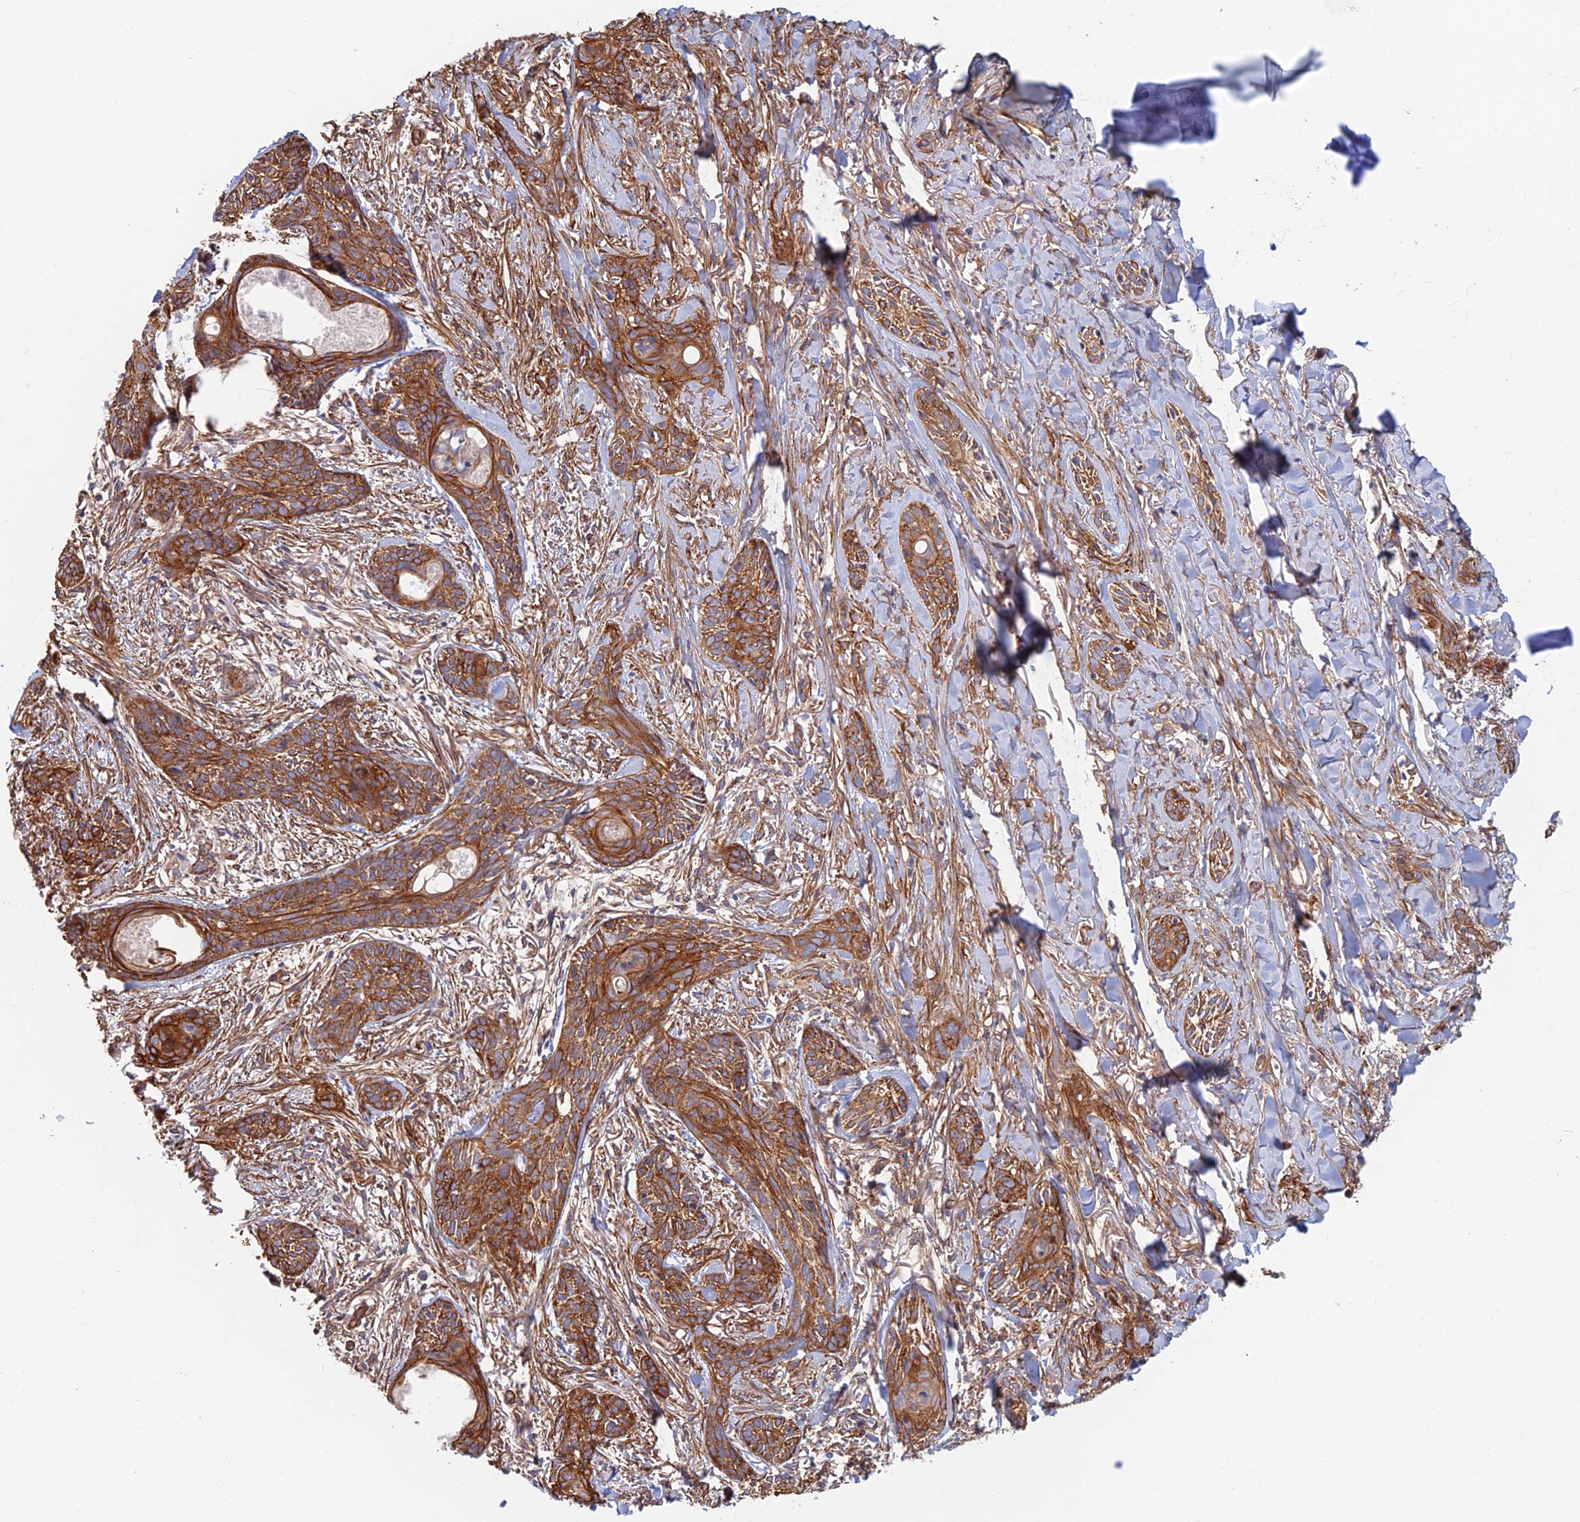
{"staining": {"intensity": "strong", "quantity": ">75%", "location": "cytoplasmic/membranous"}, "tissue": "skin cancer", "cell_type": "Tumor cells", "image_type": "cancer", "snomed": [{"axis": "morphology", "description": "Basal cell carcinoma"}, {"axis": "topography", "description": "Skin"}], "caption": "A high amount of strong cytoplasmic/membranous positivity is appreciated in approximately >75% of tumor cells in basal cell carcinoma (skin) tissue.", "gene": "PAK4", "patient": {"sex": "female", "age": 59}}